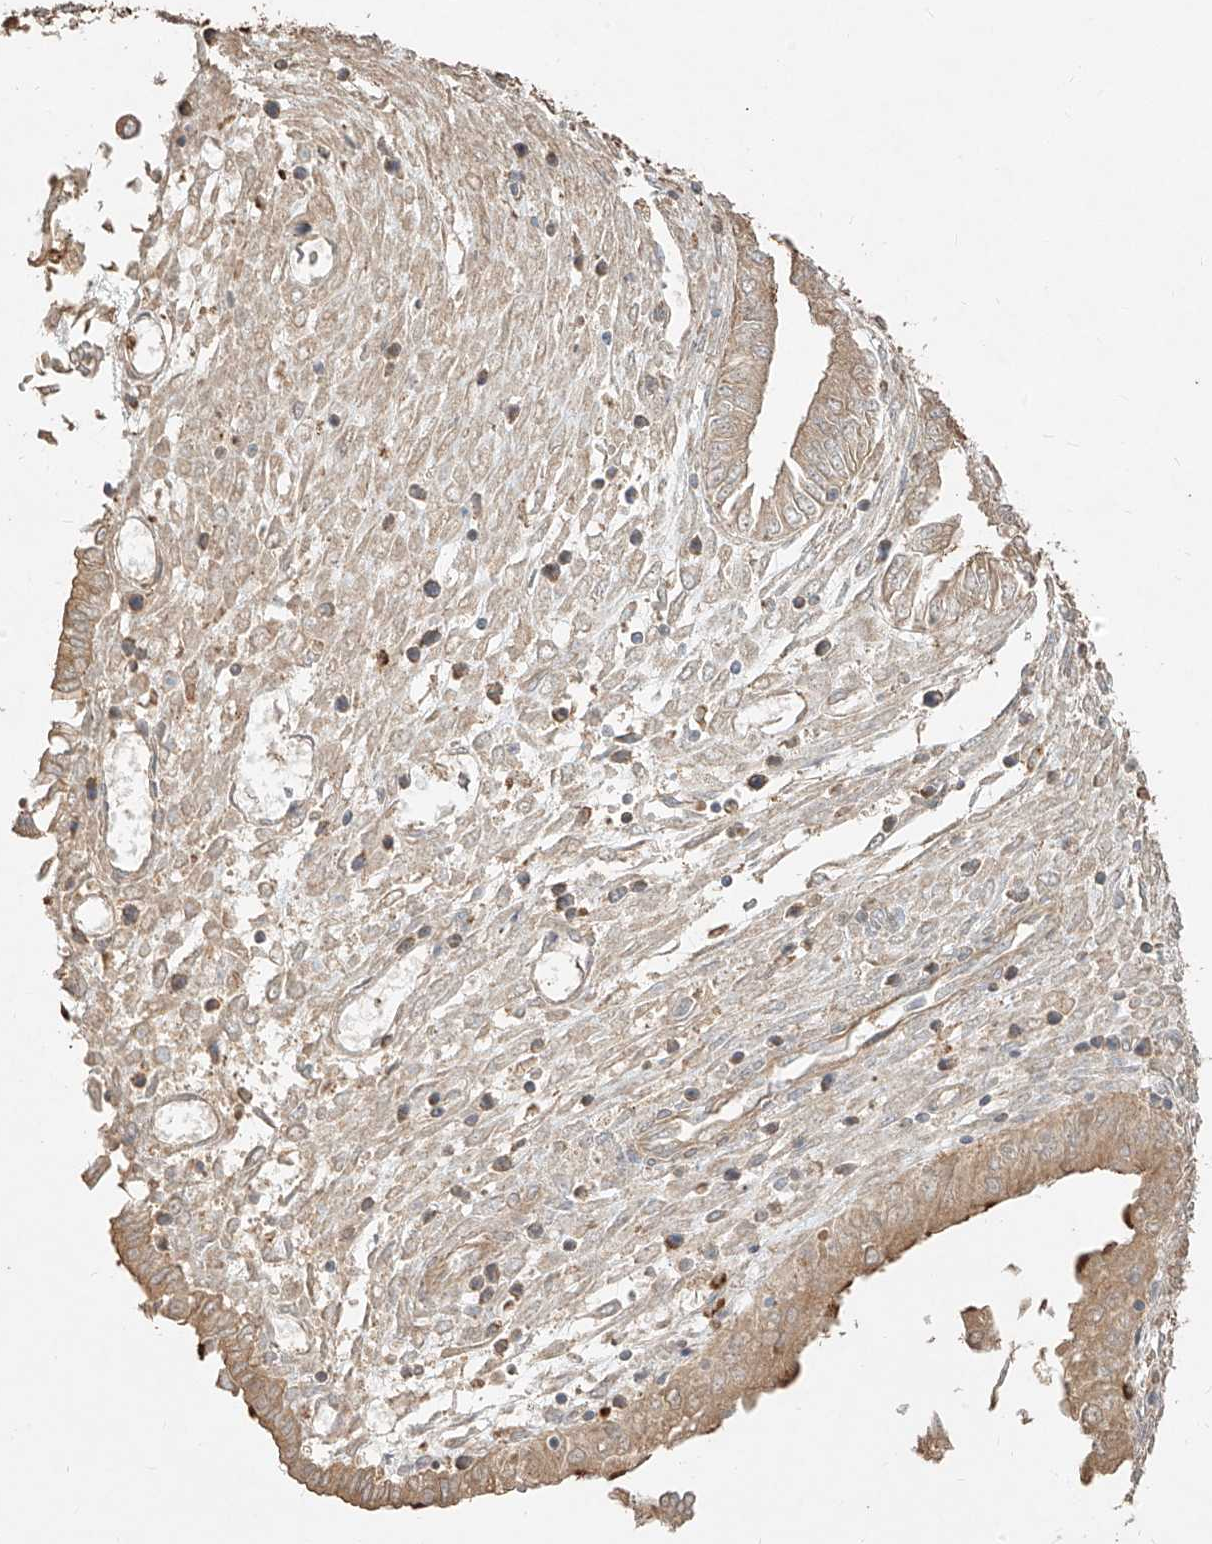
{"staining": {"intensity": "moderate", "quantity": ">75%", "location": "cytoplasmic/membranous"}, "tissue": "endometrial cancer", "cell_type": "Tumor cells", "image_type": "cancer", "snomed": [{"axis": "morphology", "description": "Adenocarcinoma, NOS"}, {"axis": "topography", "description": "Endometrium"}], "caption": "DAB (3,3'-diaminobenzidine) immunohistochemical staining of human endometrial cancer (adenocarcinoma) shows moderate cytoplasmic/membranous protein expression in approximately >75% of tumor cells.", "gene": "EFNB1", "patient": {"sex": "female", "age": 53}}